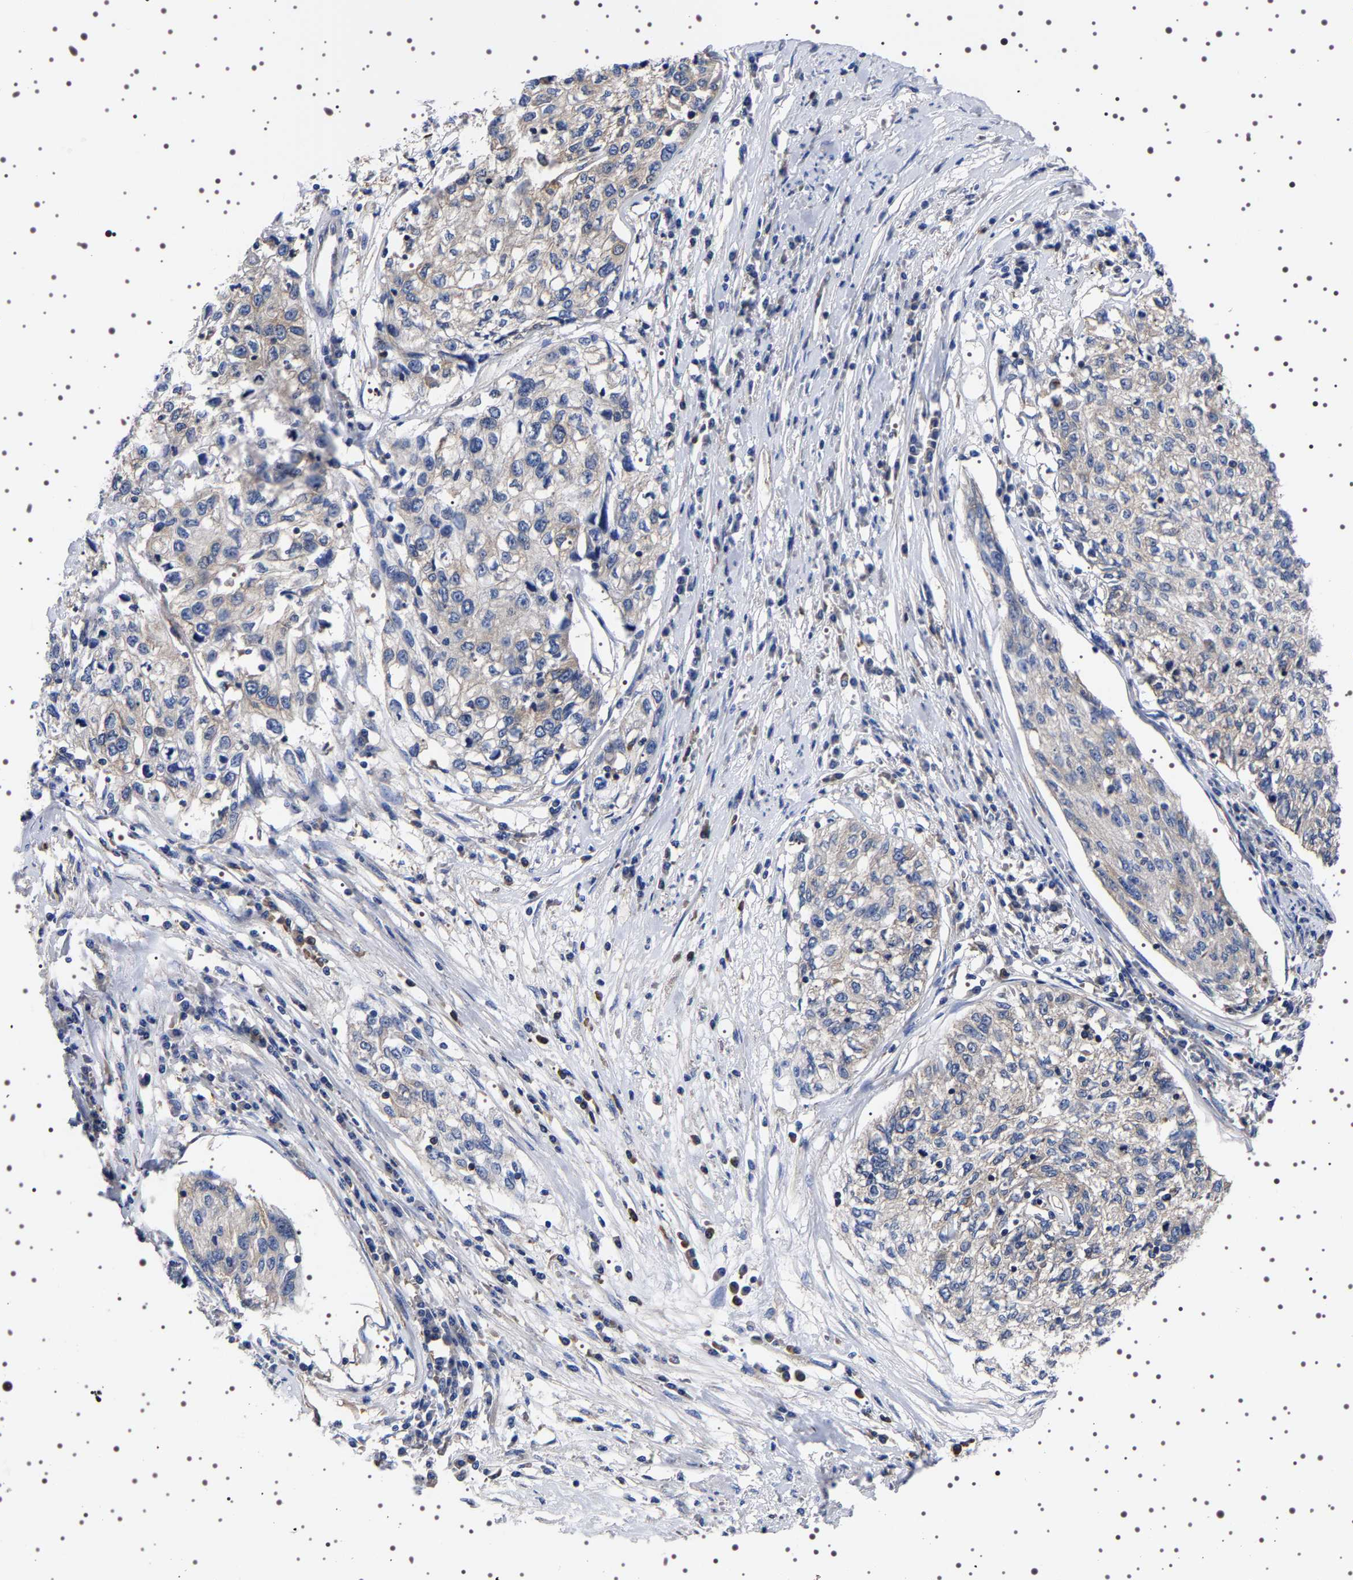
{"staining": {"intensity": "weak", "quantity": "<25%", "location": "cytoplasmic/membranous"}, "tissue": "cervical cancer", "cell_type": "Tumor cells", "image_type": "cancer", "snomed": [{"axis": "morphology", "description": "Squamous cell carcinoma, NOS"}, {"axis": "topography", "description": "Cervix"}], "caption": "Histopathology image shows no significant protein positivity in tumor cells of cervical cancer. (DAB immunohistochemistry (IHC), high magnification).", "gene": "DARS1", "patient": {"sex": "female", "age": 57}}